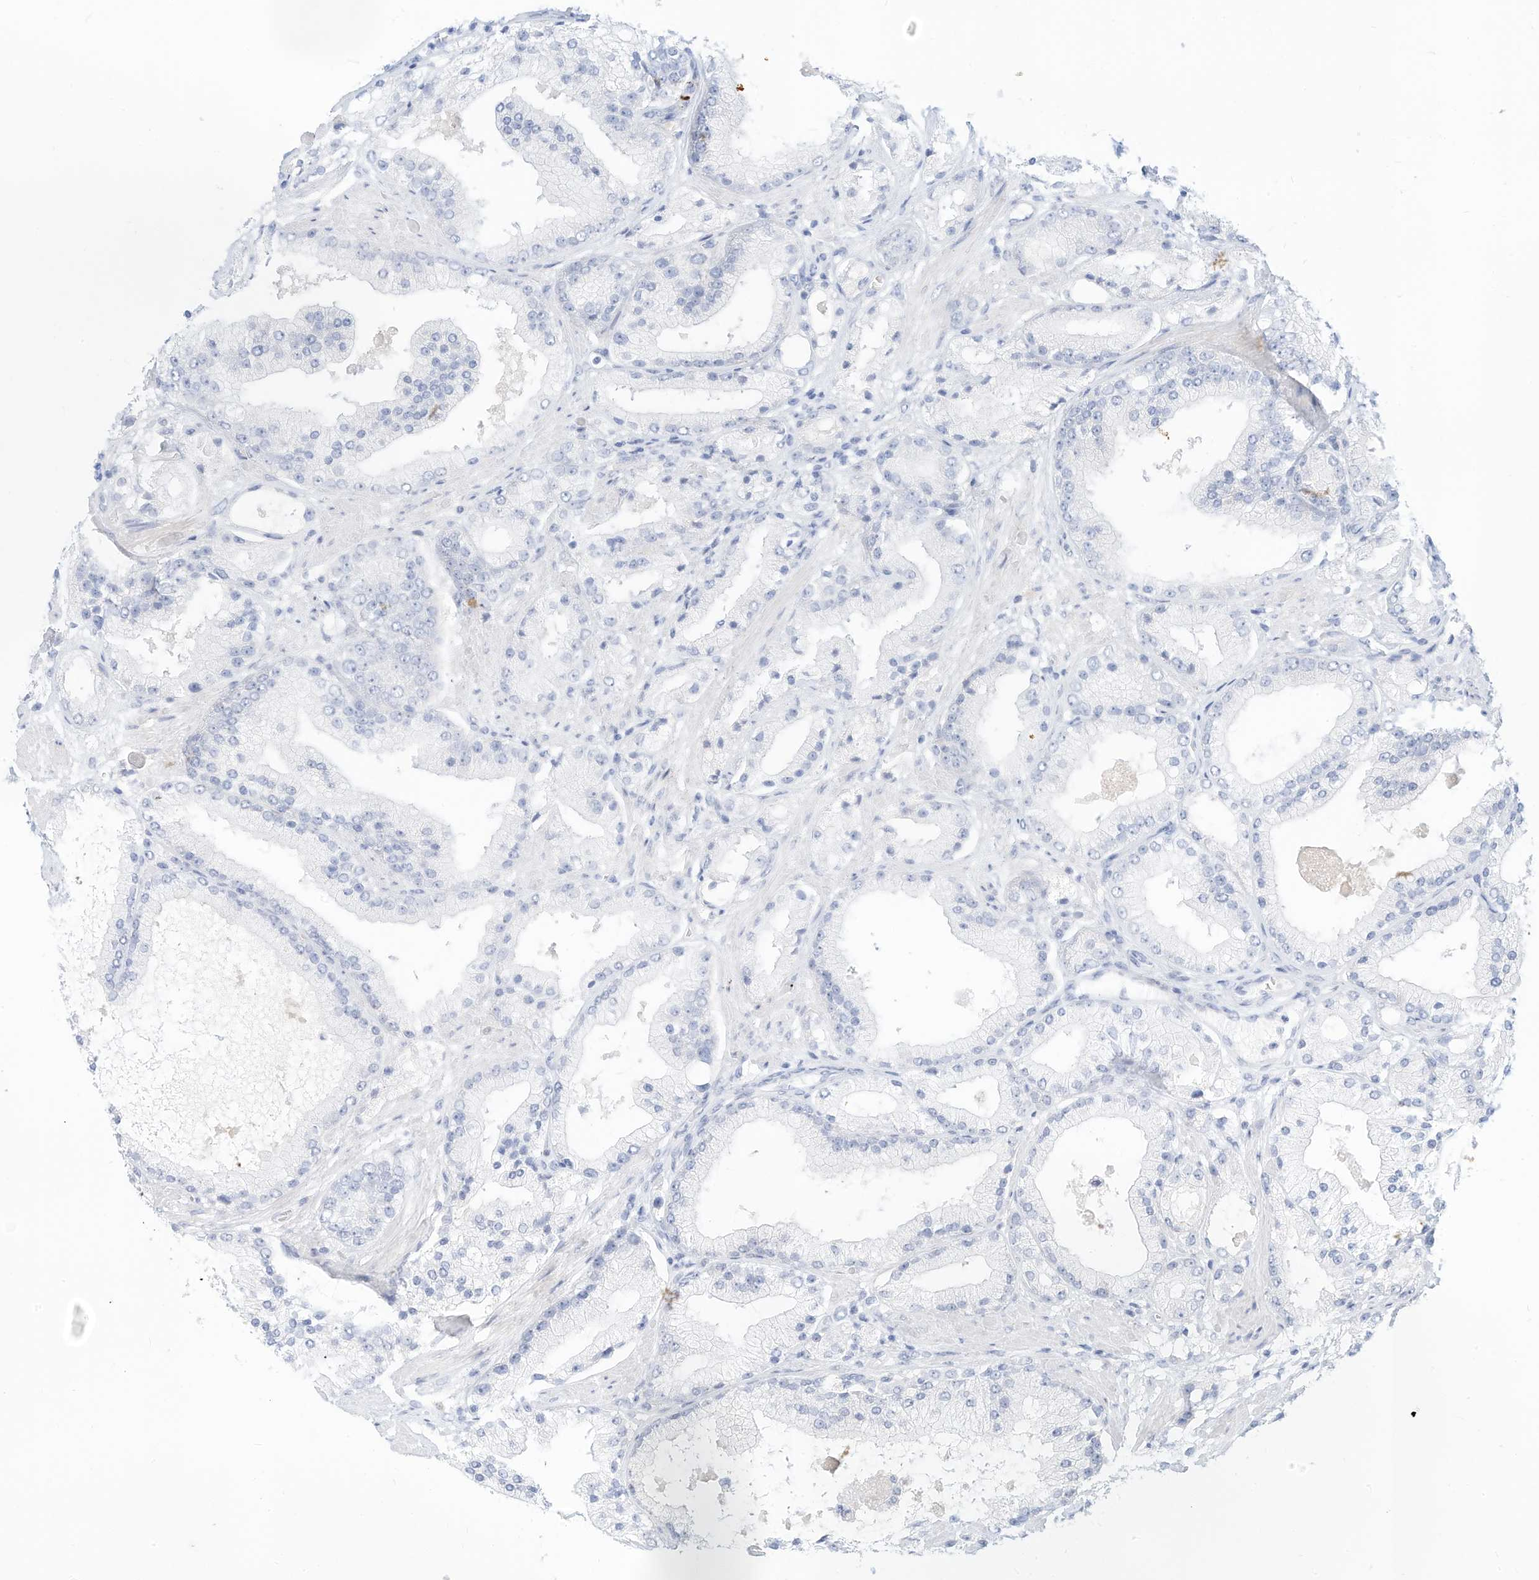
{"staining": {"intensity": "negative", "quantity": "none", "location": "none"}, "tissue": "prostate cancer", "cell_type": "Tumor cells", "image_type": "cancer", "snomed": [{"axis": "morphology", "description": "Adenocarcinoma, Low grade"}, {"axis": "topography", "description": "Prostate"}], "caption": "Immunohistochemical staining of prostate cancer exhibits no significant expression in tumor cells. (DAB (3,3'-diaminobenzidine) IHC visualized using brightfield microscopy, high magnification).", "gene": "SPOCD1", "patient": {"sex": "male", "age": 67}}